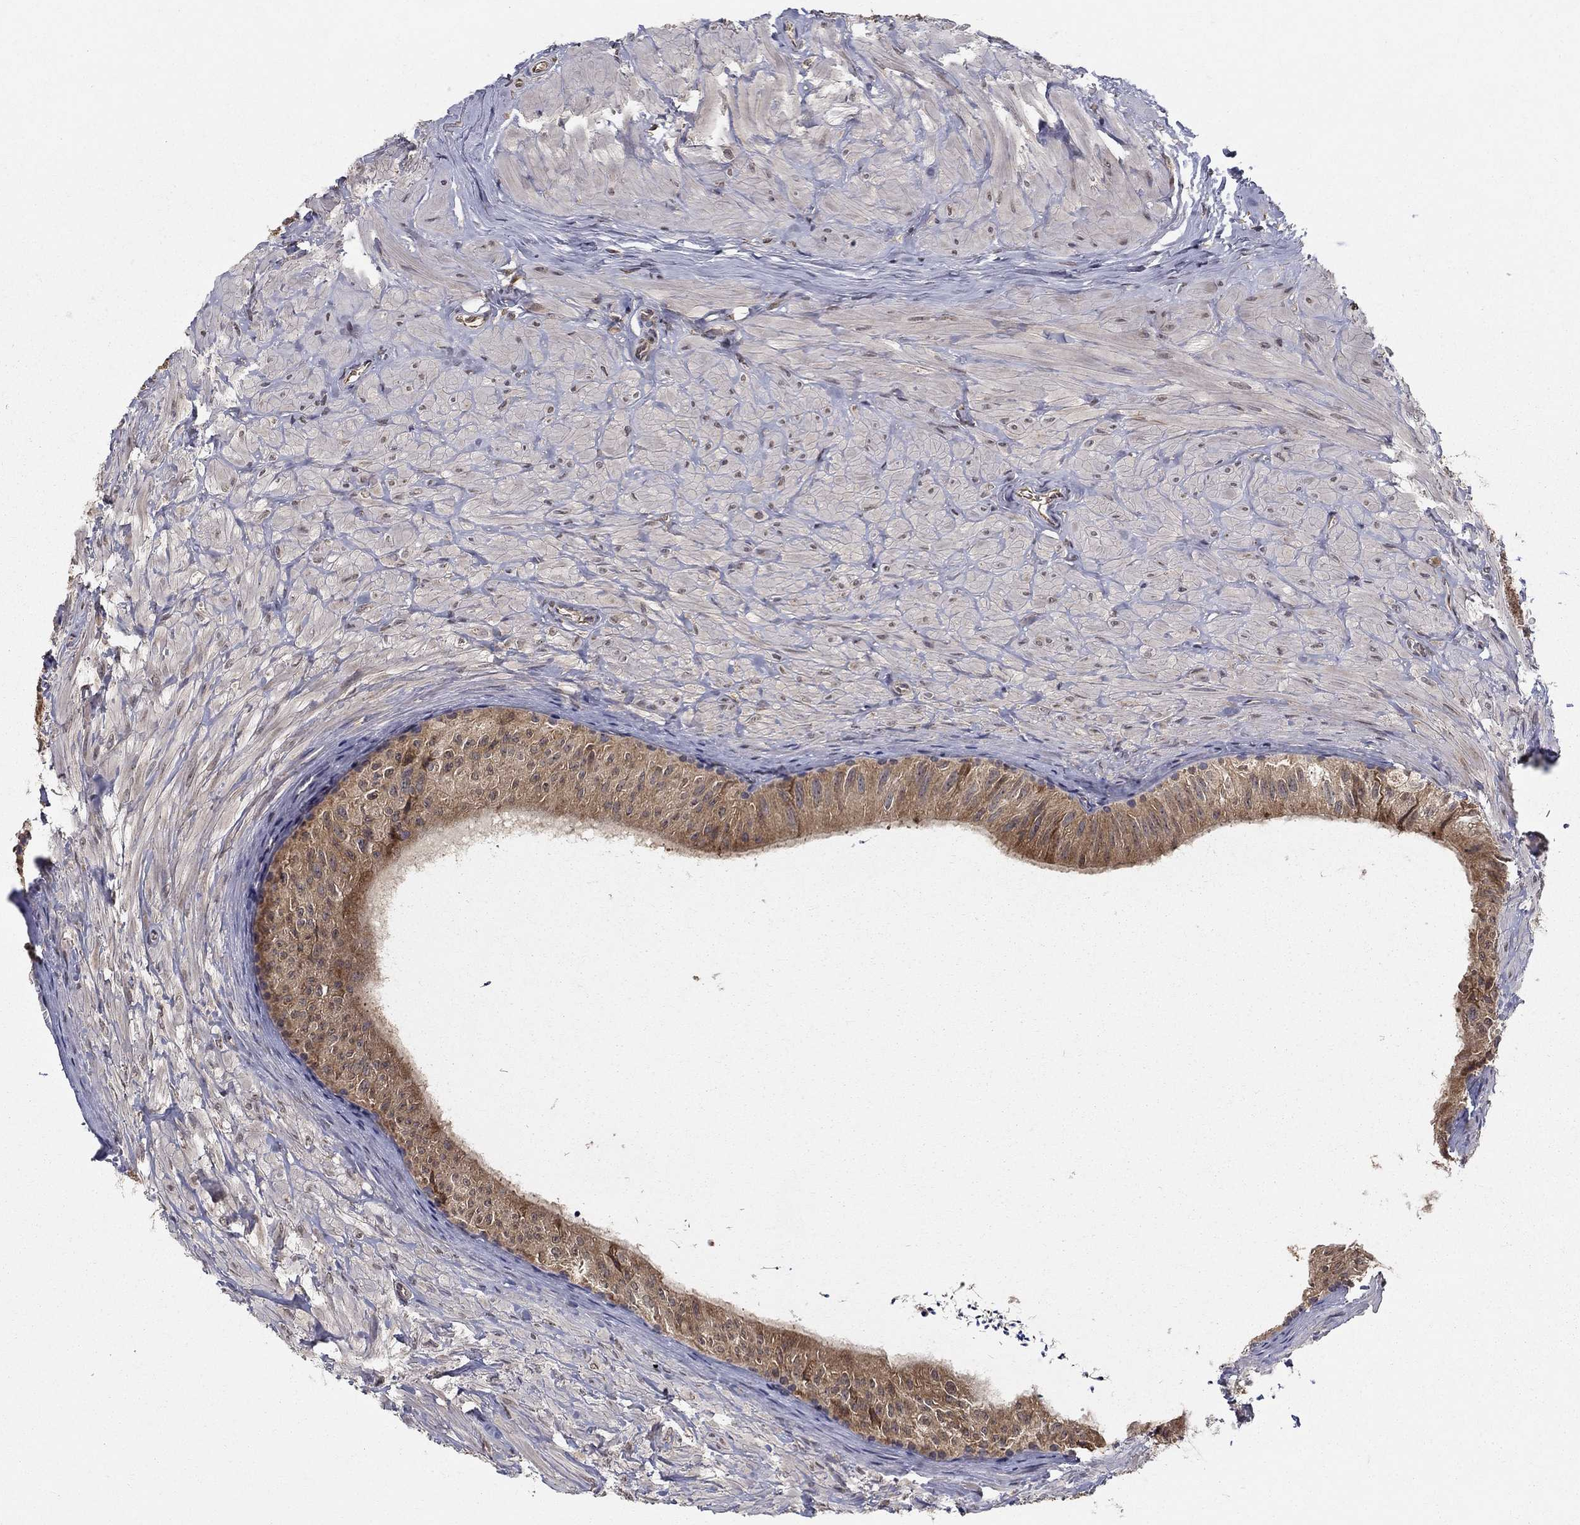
{"staining": {"intensity": "moderate", "quantity": ">75%", "location": "cytoplasmic/membranous"}, "tissue": "epididymis", "cell_type": "Glandular cells", "image_type": "normal", "snomed": [{"axis": "morphology", "description": "Normal tissue, NOS"}, {"axis": "topography", "description": "Epididymis"}], "caption": "Moderate cytoplasmic/membranous staining is identified in about >75% of glandular cells in benign epididymis.", "gene": "SLC2A13", "patient": {"sex": "male", "age": 32}}